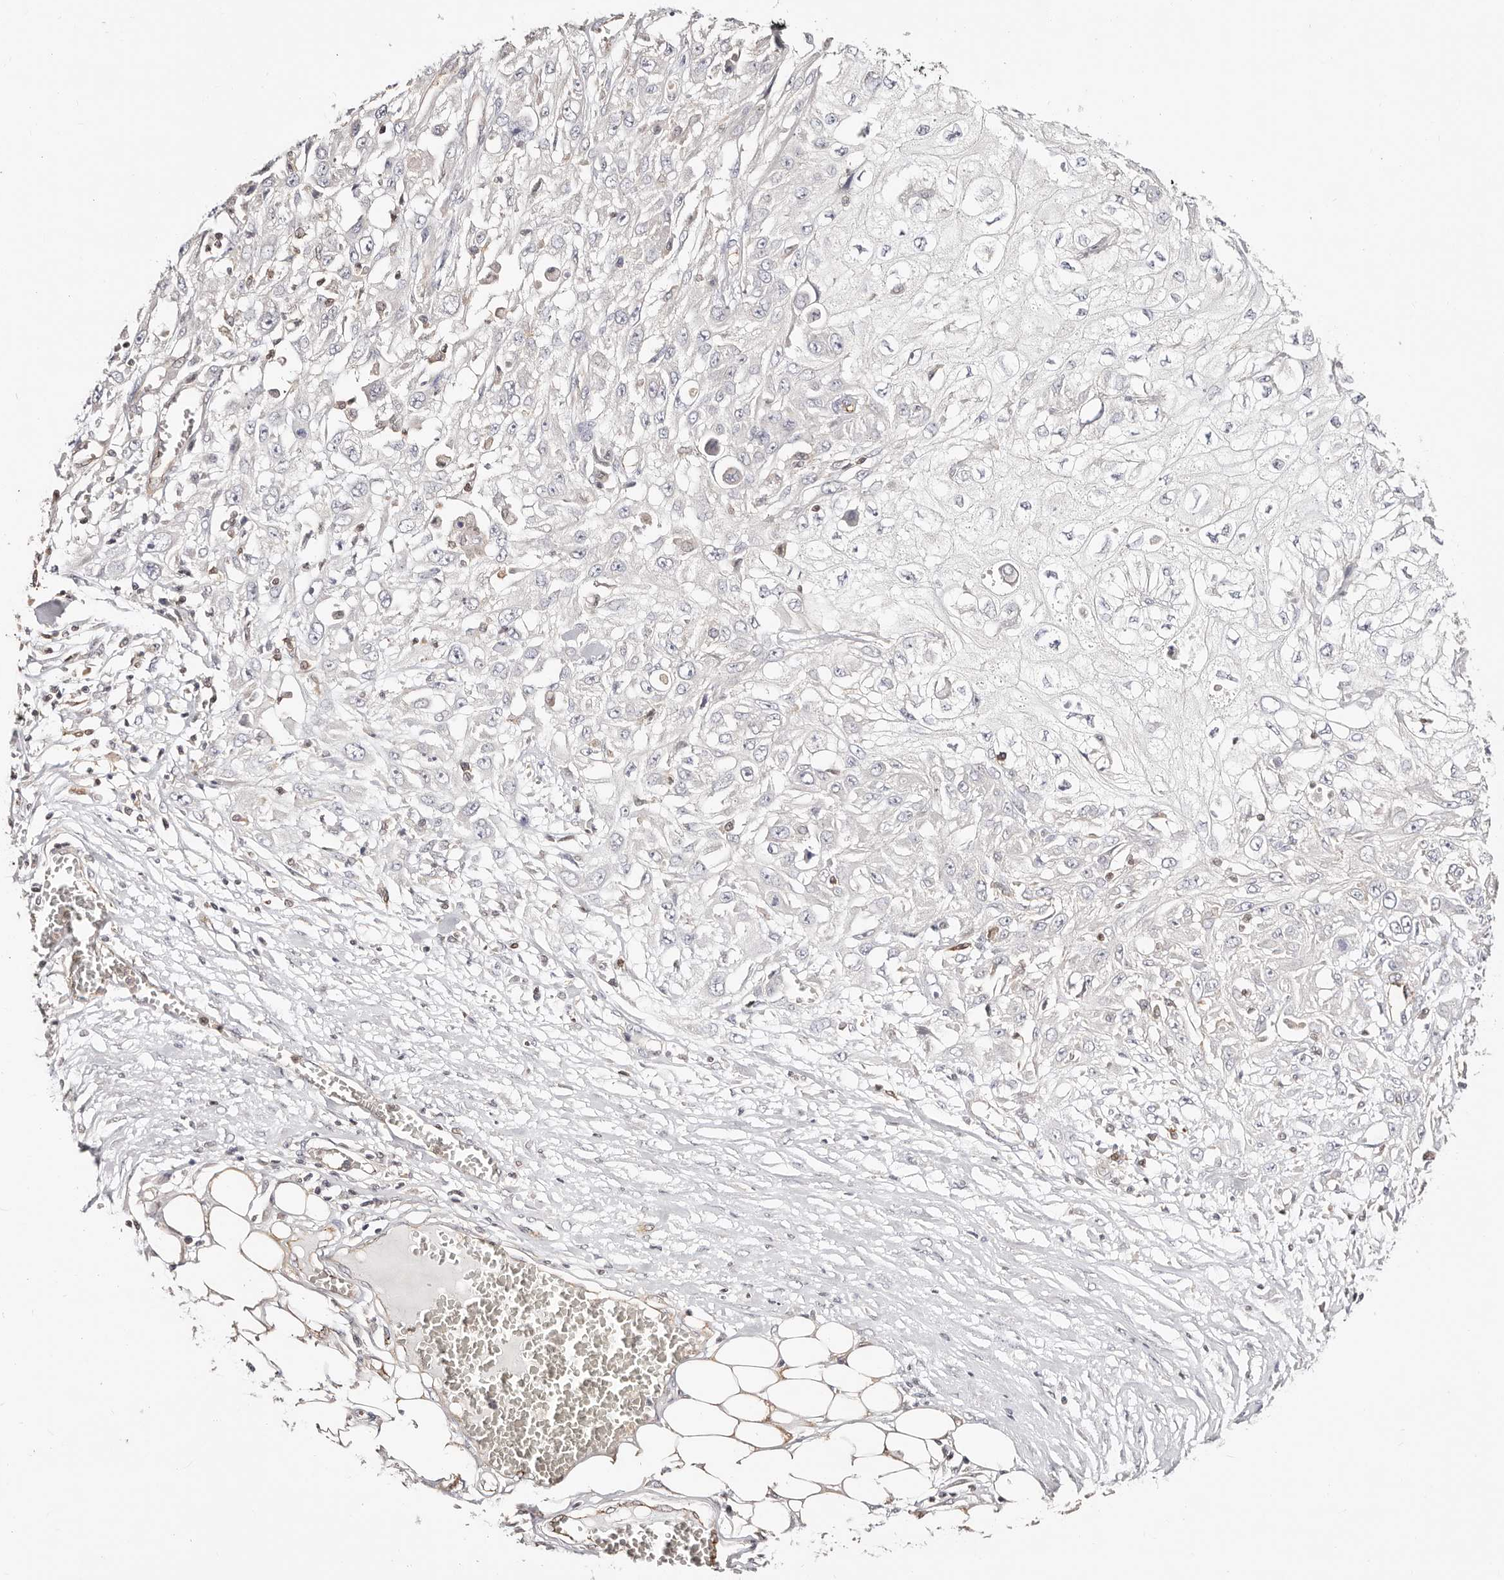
{"staining": {"intensity": "negative", "quantity": "none", "location": "none"}, "tissue": "skin cancer", "cell_type": "Tumor cells", "image_type": "cancer", "snomed": [{"axis": "morphology", "description": "Squamous cell carcinoma, NOS"}, {"axis": "morphology", "description": "Squamous cell carcinoma, metastatic, NOS"}, {"axis": "topography", "description": "Skin"}, {"axis": "topography", "description": "Lymph node"}], "caption": "Human skin squamous cell carcinoma stained for a protein using immunohistochemistry reveals no positivity in tumor cells.", "gene": "STAT5A", "patient": {"sex": "male", "age": 75}}